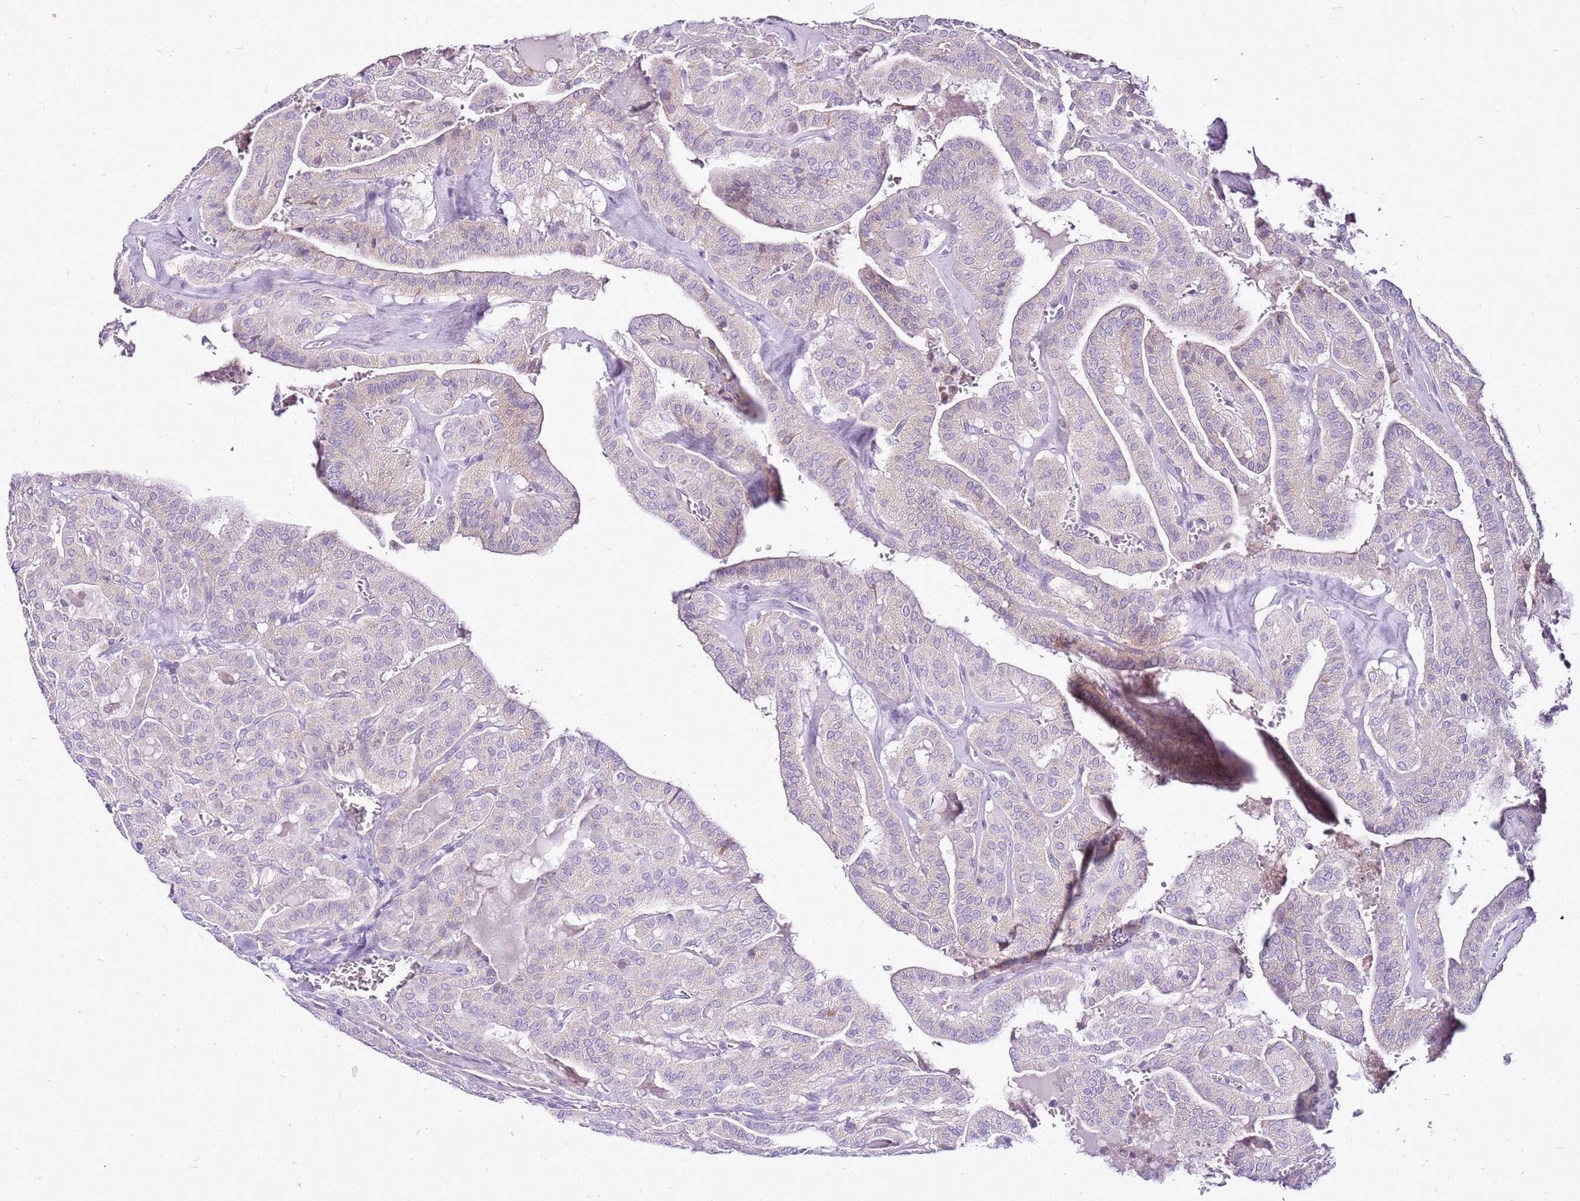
{"staining": {"intensity": "weak", "quantity": "25%-75%", "location": "cytoplasmic/membranous"}, "tissue": "thyroid cancer", "cell_type": "Tumor cells", "image_type": "cancer", "snomed": [{"axis": "morphology", "description": "Papillary adenocarcinoma, NOS"}, {"axis": "topography", "description": "Thyroid gland"}], "caption": "Tumor cells display weak cytoplasmic/membranous staining in approximately 25%-75% of cells in thyroid cancer.", "gene": "MRPL36", "patient": {"sex": "male", "age": 52}}